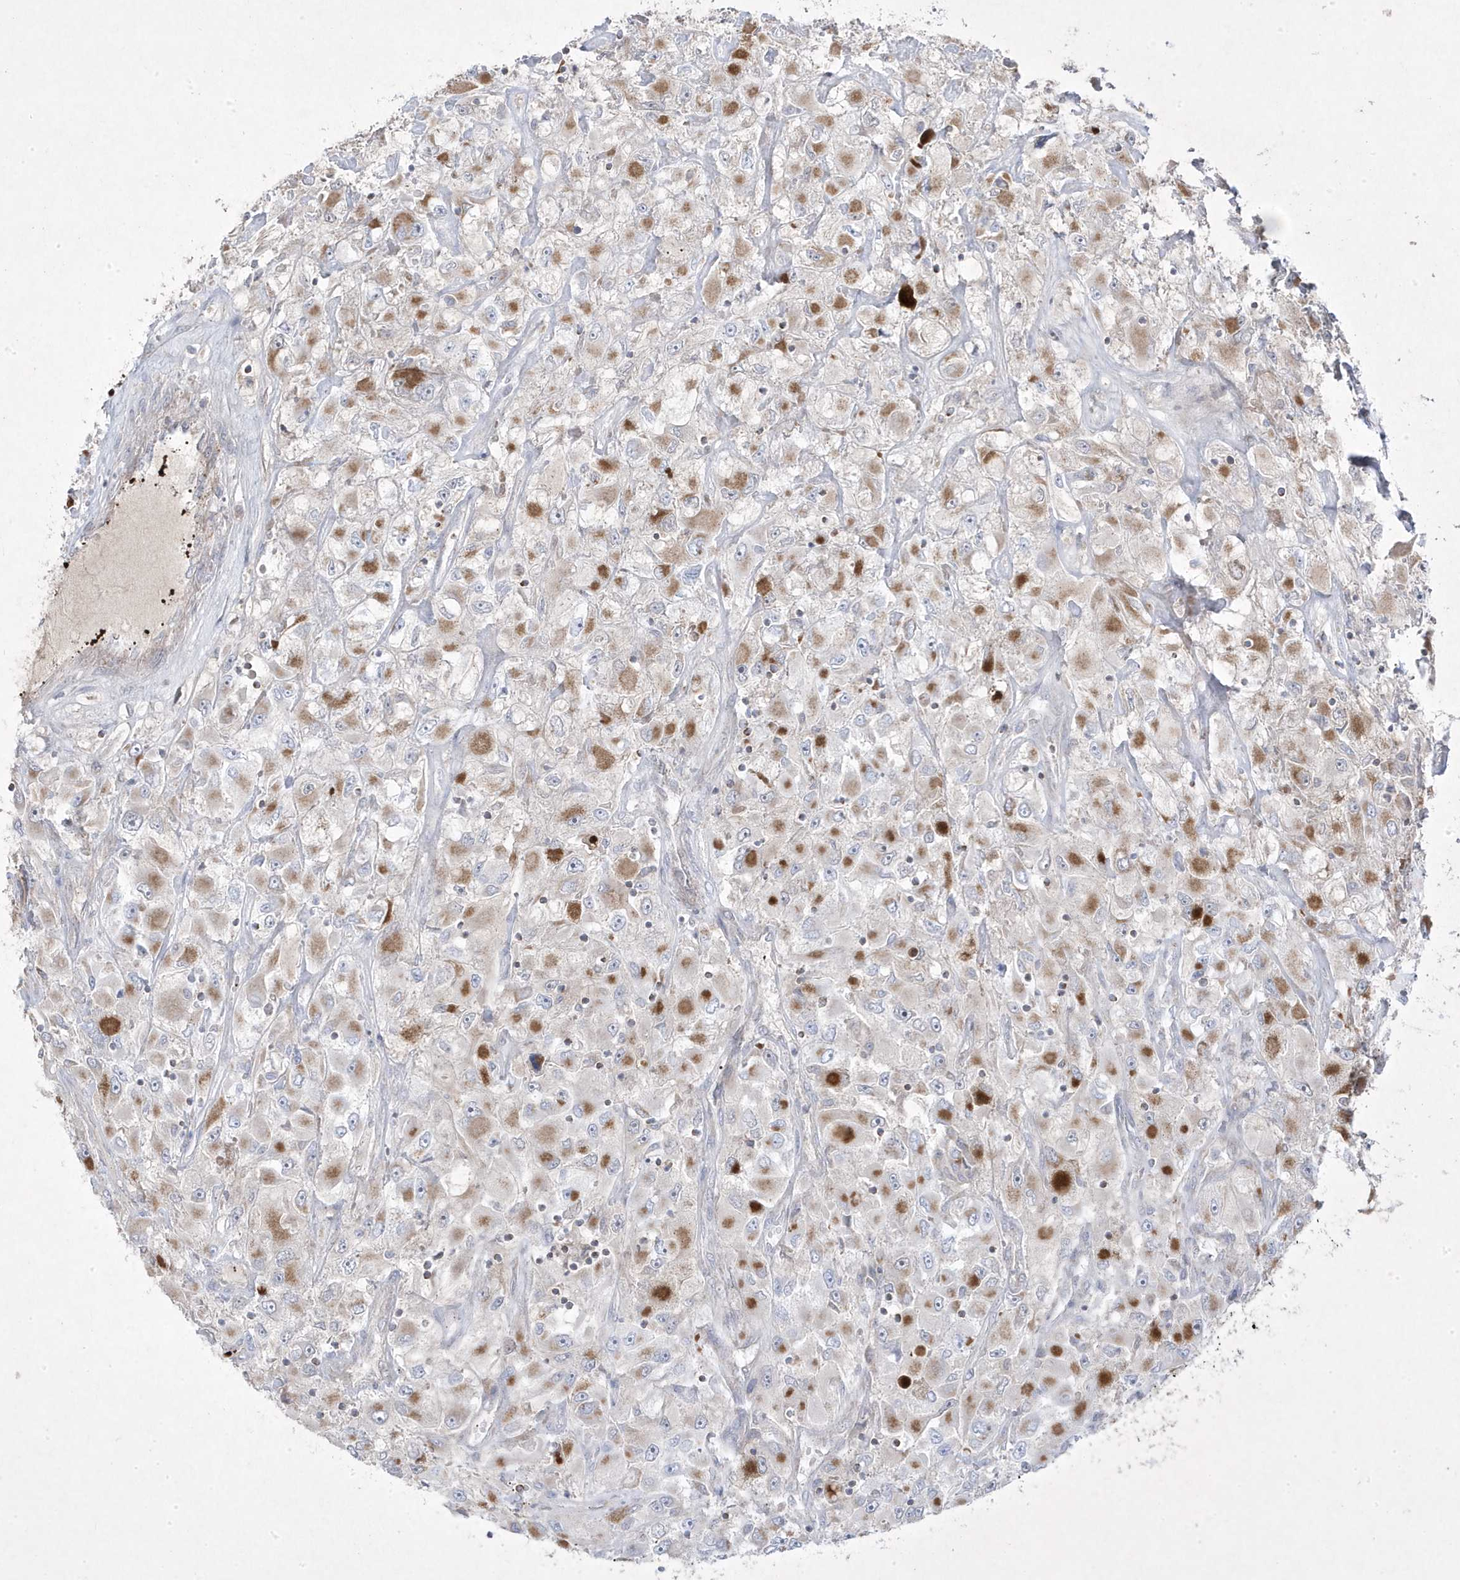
{"staining": {"intensity": "moderate", "quantity": "25%-75%", "location": "cytoplasmic/membranous"}, "tissue": "renal cancer", "cell_type": "Tumor cells", "image_type": "cancer", "snomed": [{"axis": "morphology", "description": "Adenocarcinoma, NOS"}, {"axis": "topography", "description": "Kidney"}], "caption": "Renal cancer stained with a protein marker demonstrates moderate staining in tumor cells.", "gene": "ADAMTSL3", "patient": {"sex": "female", "age": 52}}